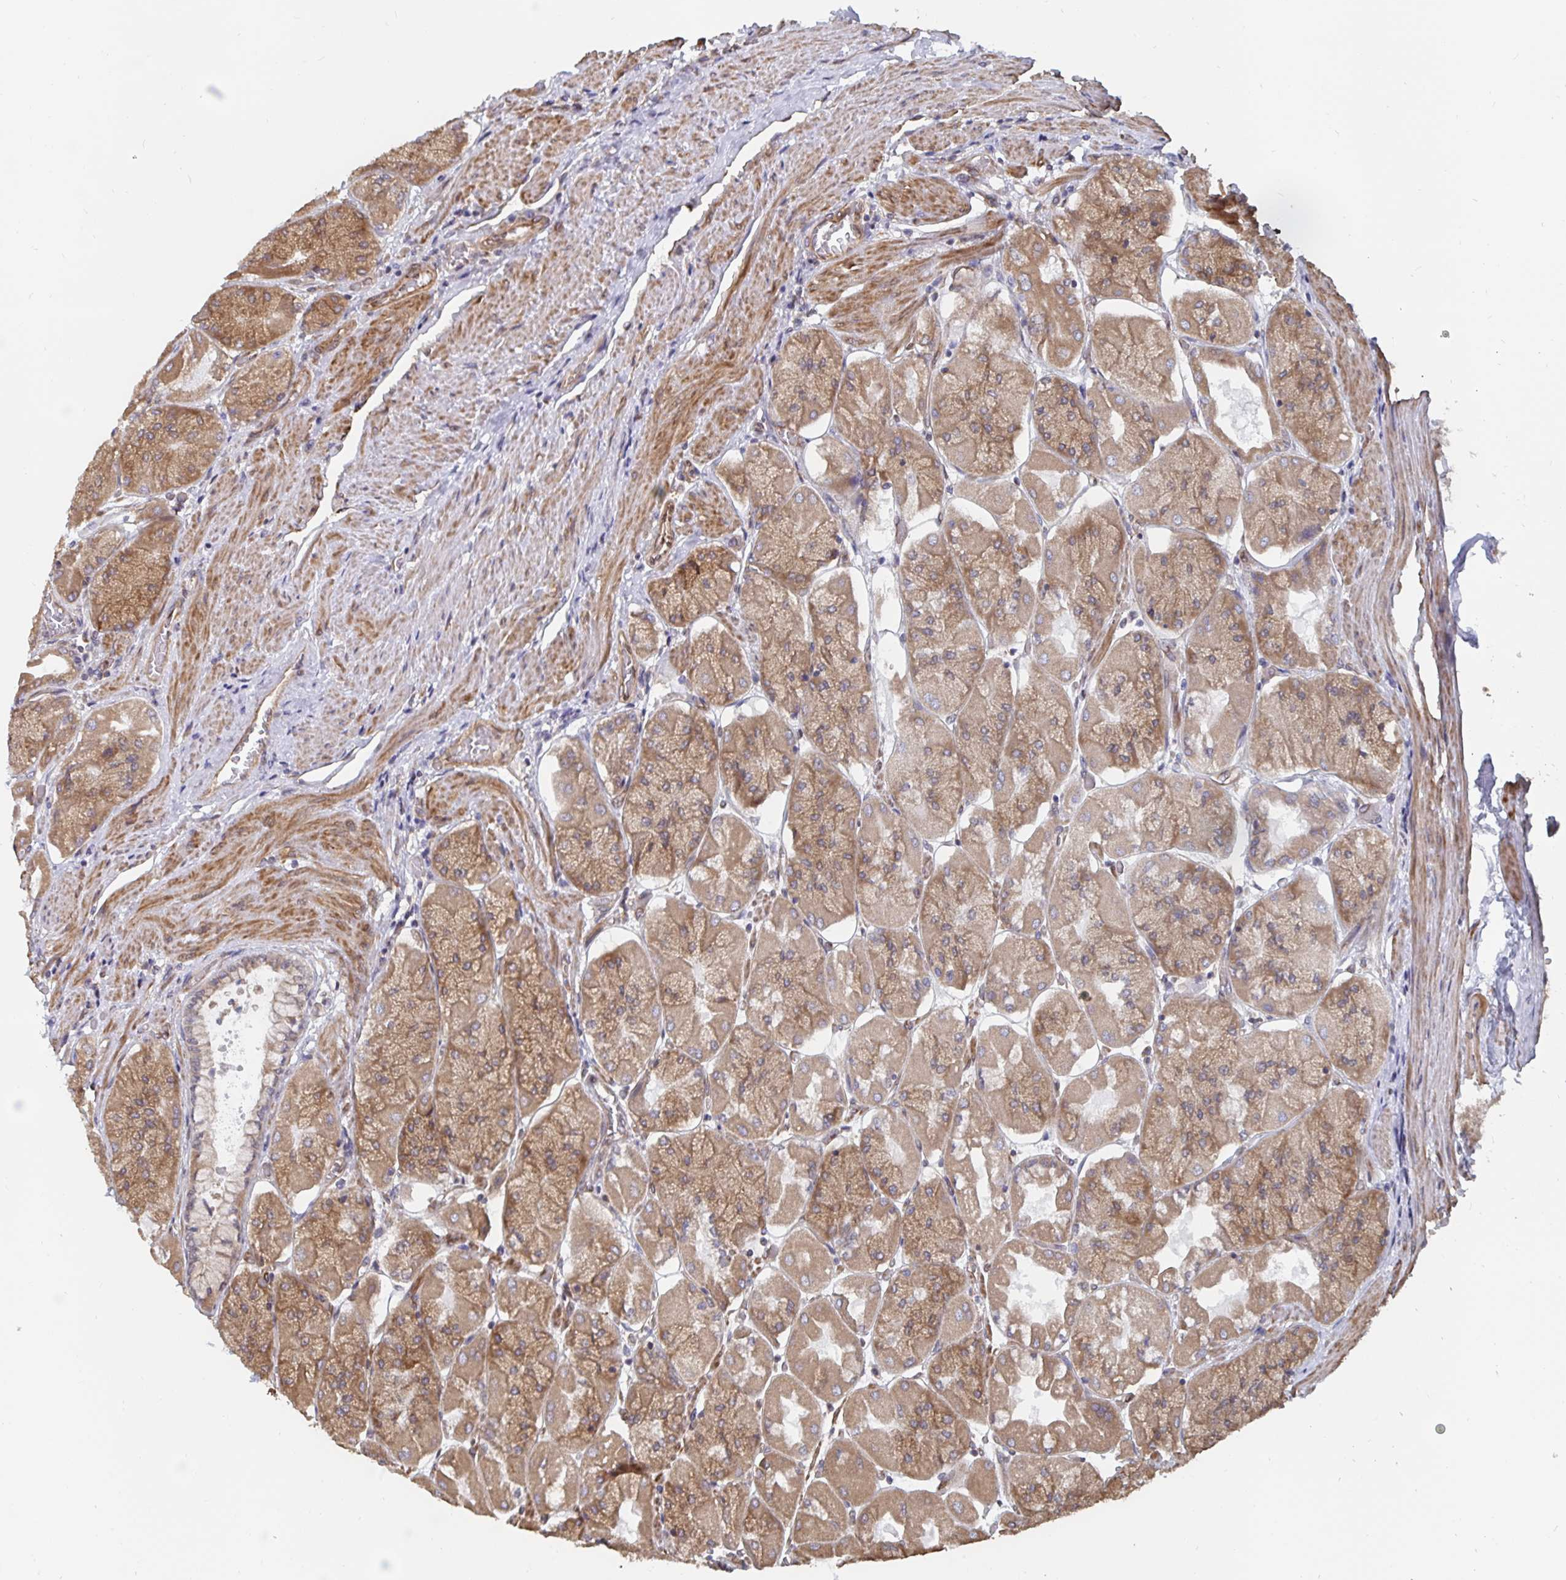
{"staining": {"intensity": "moderate", "quantity": ">75%", "location": "cytoplasmic/membranous"}, "tissue": "stomach", "cell_type": "Glandular cells", "image_type": "normal", "snomed": [{"axis": "morphology", "description": "Normal tissue, NOS"}, {"axis": "topography", "description": "Stomach"}], "caption": "Moderate cytoplasmic/membranous positivity for a protein is seen in about >75% of glandular cells of benign stomach using IHC.", "gene": "BCAP29", "patient": {"sex": "female", "age": 61}}